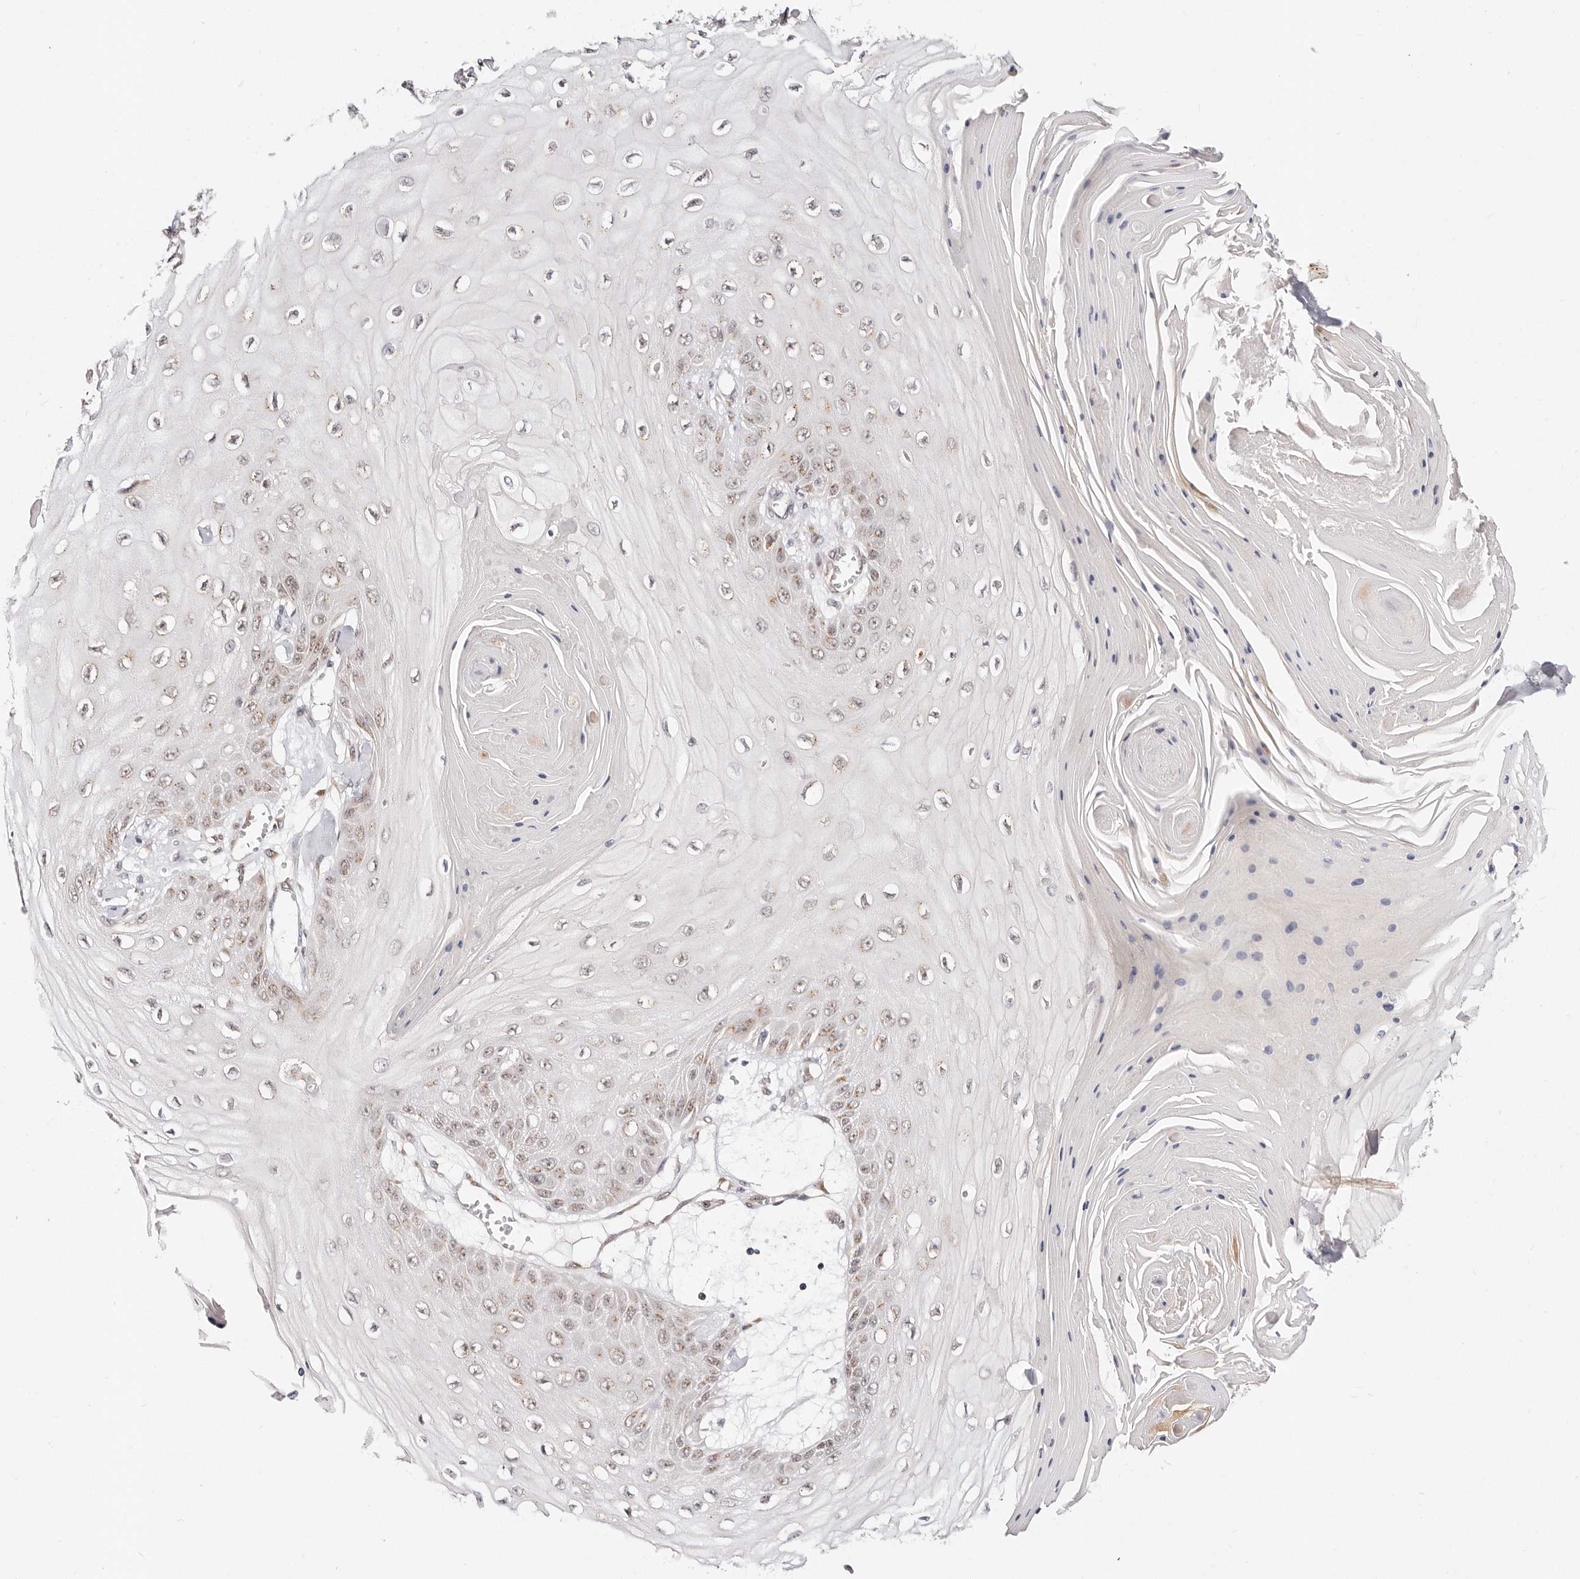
{"staining": {"intensity": "weak", "quantity": "25%-75%", "location": "nuclear"}, "tissue": "skin cancer", "cell_type": "Tumor cells", "image_type": "cancer", "snomed": [{"axis": "morphology", "description": "Squamous cell carcinoma, NOS"}, {"axis": "topography", "description": "Skin"}], "caption": "IHC of human squamous cell carcinoma (skin) demonstrates low levels of weak nuclear staining in approximately 25%-75% of tumor cells.", "gene": "VIPAS39", "patient": {"sex": "male", "age": 74}}